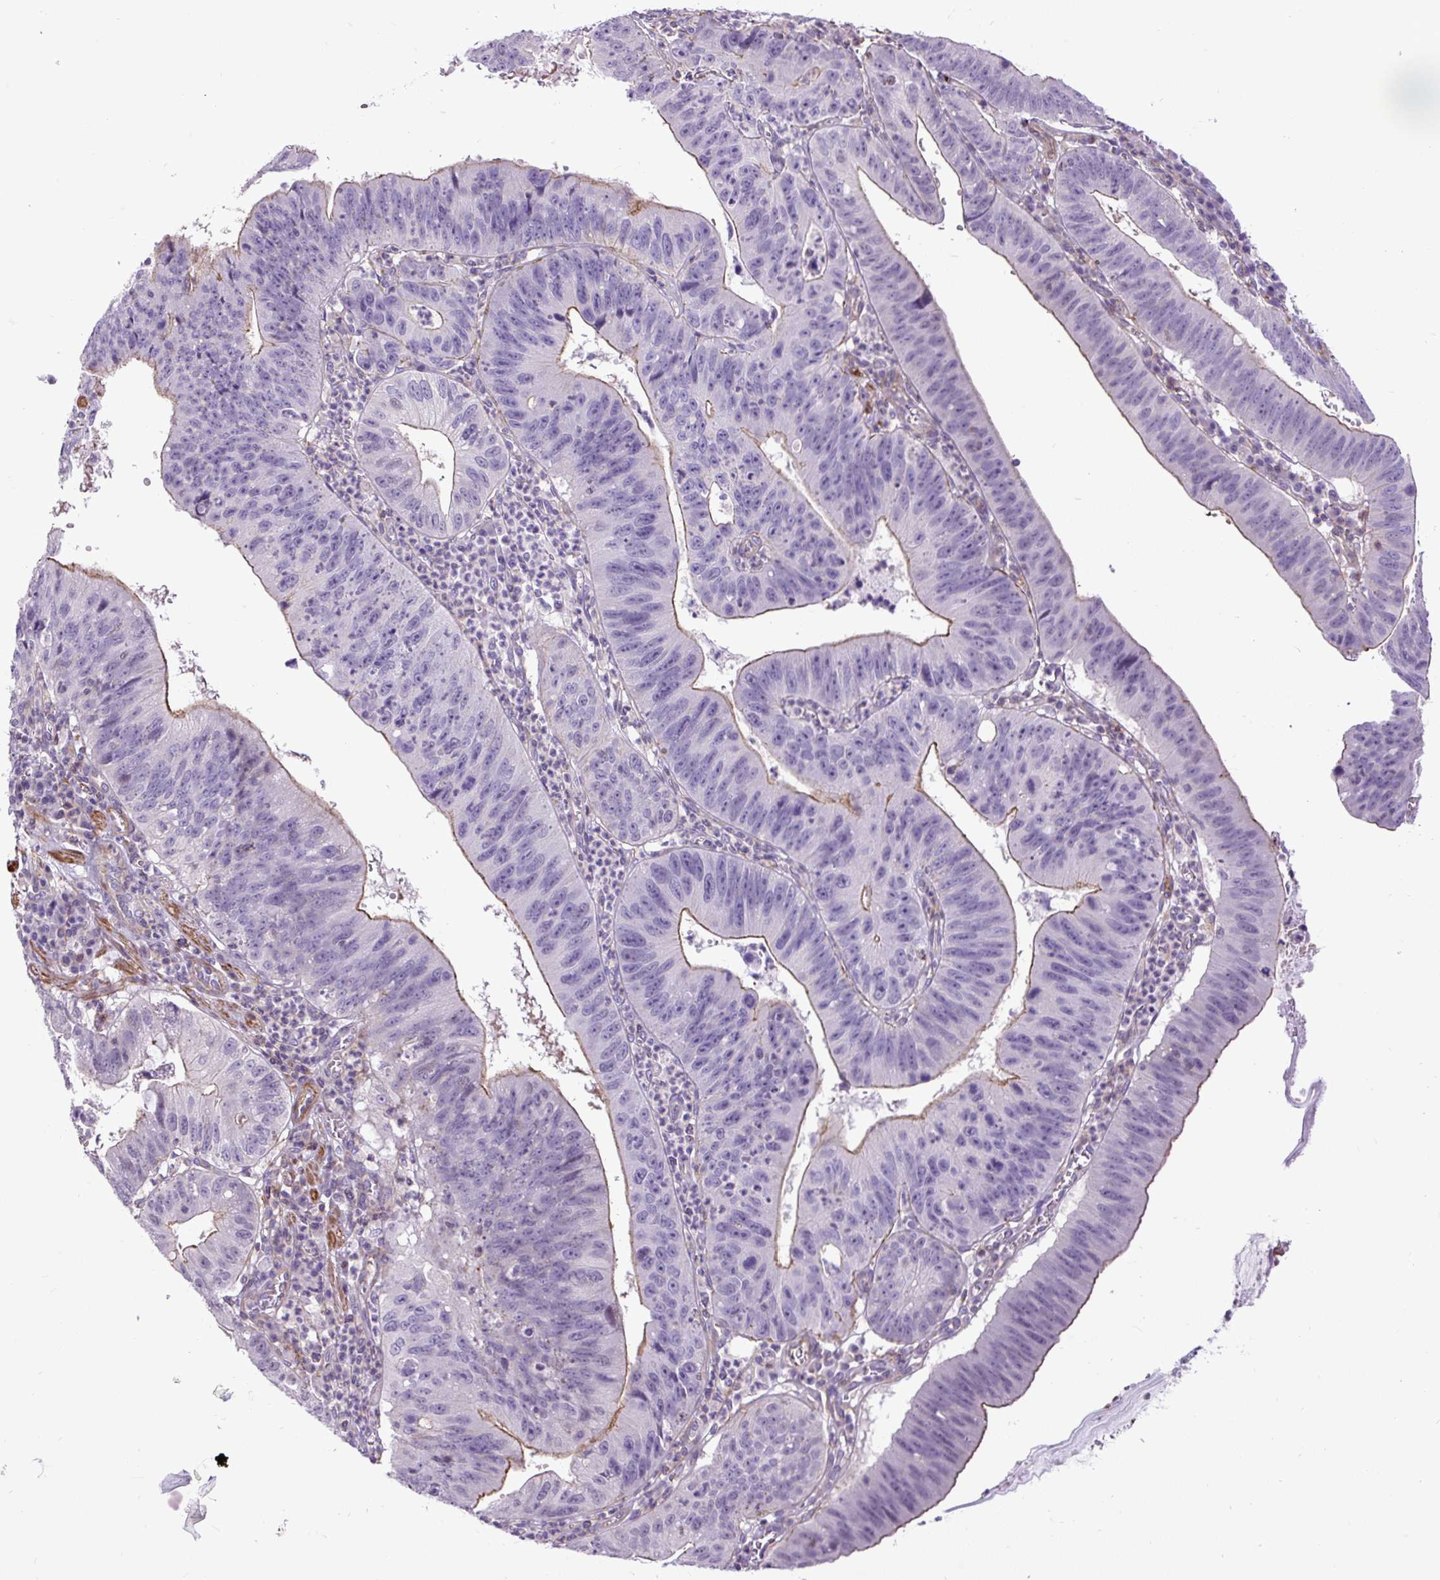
{"staining": {"intensity": "moderate", "quantity": "25%-75%", "location": "cytoplasmic/membranous"}, "tissue": "stomach cancer", "cell_type": "Tumor cells", "image_type": "cancer", "snomed": [{"axis": "morphology", "description": "Adenocarcinoma, NOS"}, {"axis": "topography", "description": "Stomach"}], "caption": "Approximately 25%-75% of tumor cells in human stomach adenocarcinoma show moderate cytoplasmic/membranous protein staining as visualized by brown immunohistochemical staining.", "gene": "ZNF197", "patient": {"sex": "male", "age": 59}}